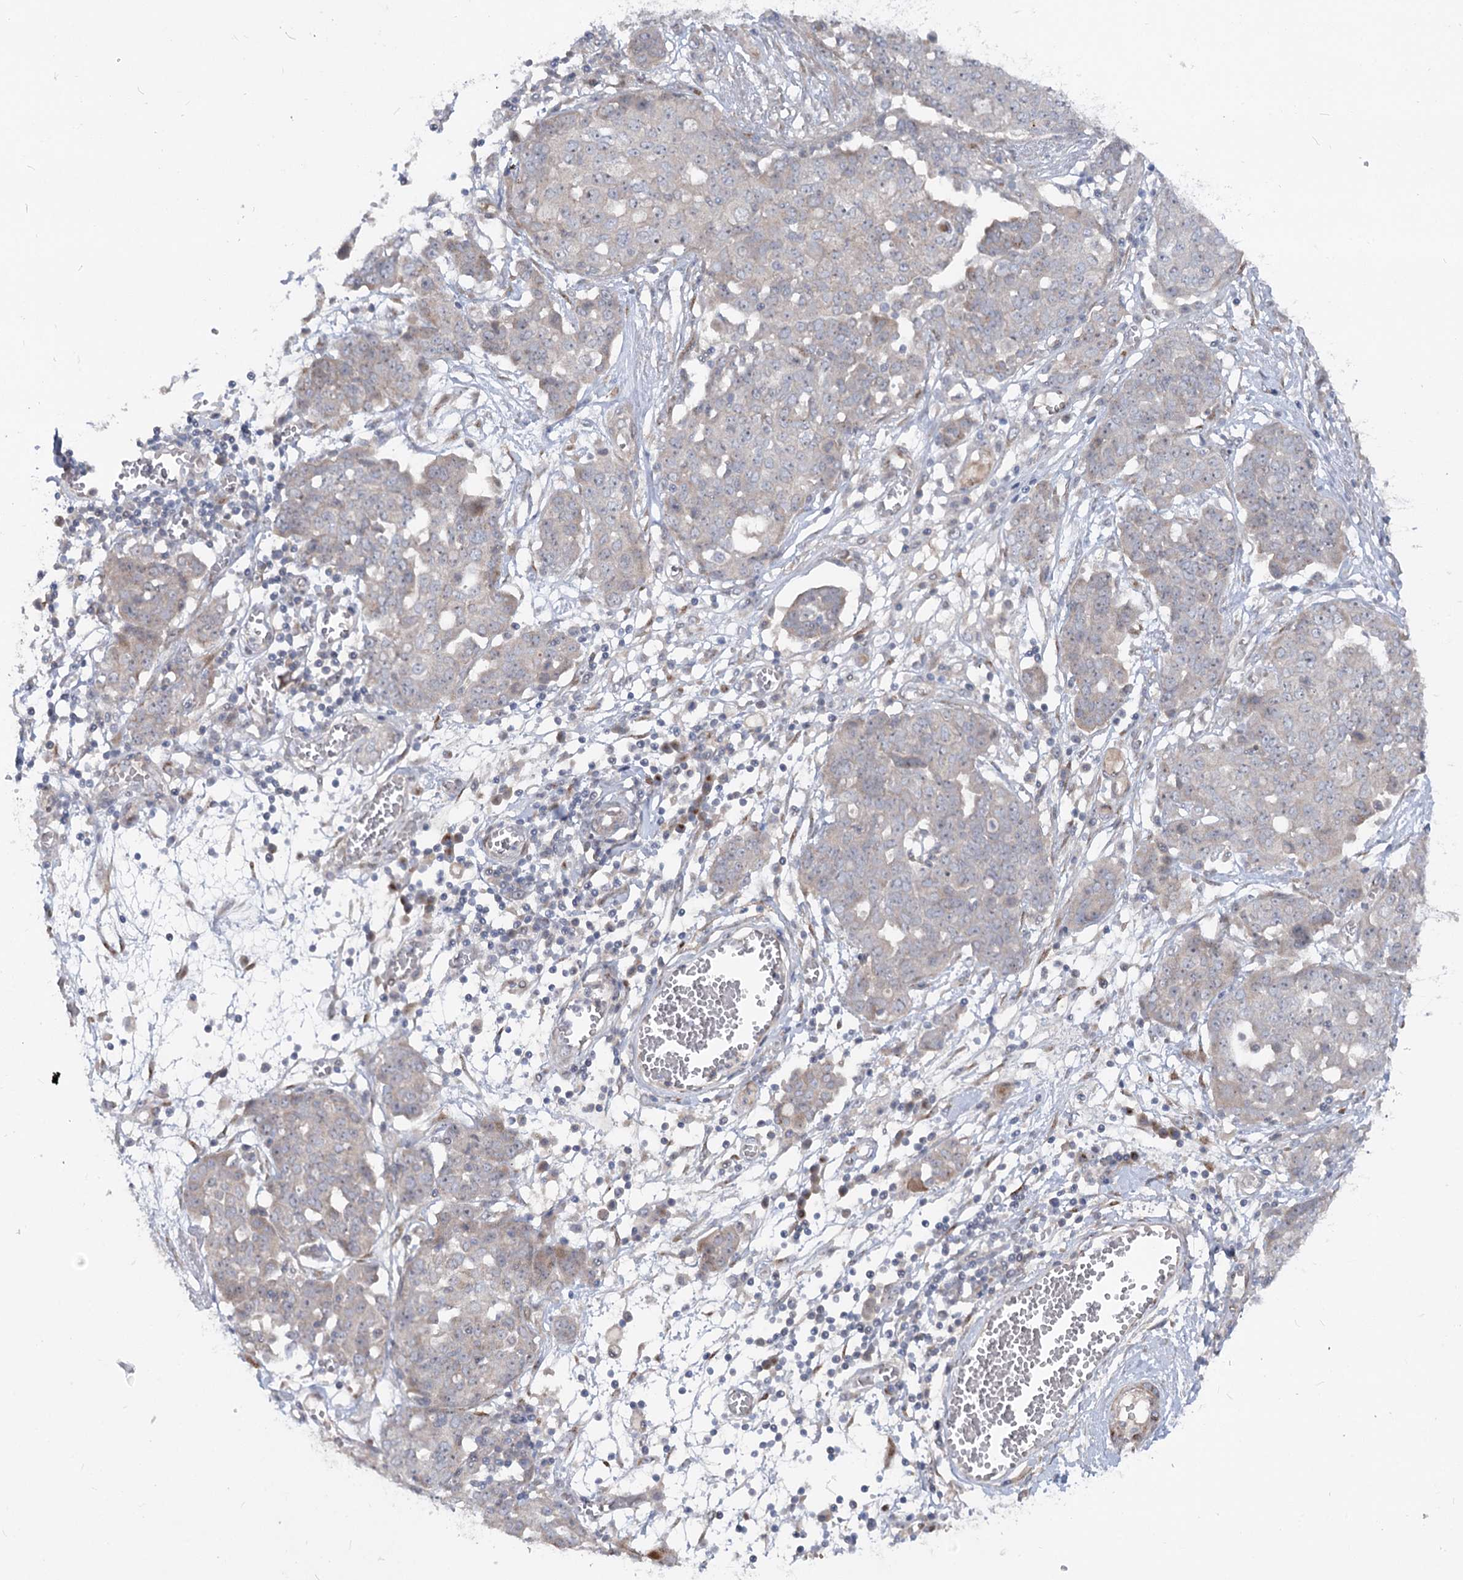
{"staining": {"intensity": "negative", "quantity": "none", "location": "none"}, "tissue": "ovarian cancer", "cell_type": "Tumor cells", "image_type": "cancer", "snomed": [{"axis": "morphology", "description": "Cystadenocarcinoma, serous, NOS"}, {"axis": "topography", "description": "Soft tissue"}, {"axis": "topography", "description": "Ovary"}], "caption": "High magnification brightfield microscopy of ovarian serous cystadenocarcinoma stained with DAB (3,3'-diaminobenzidine) (brown) and counterstained with hematoxylin (blue): tumor cells show no significant staining.", "gene": "FGF19", "patient": {"sex": "female", "age": 57}}